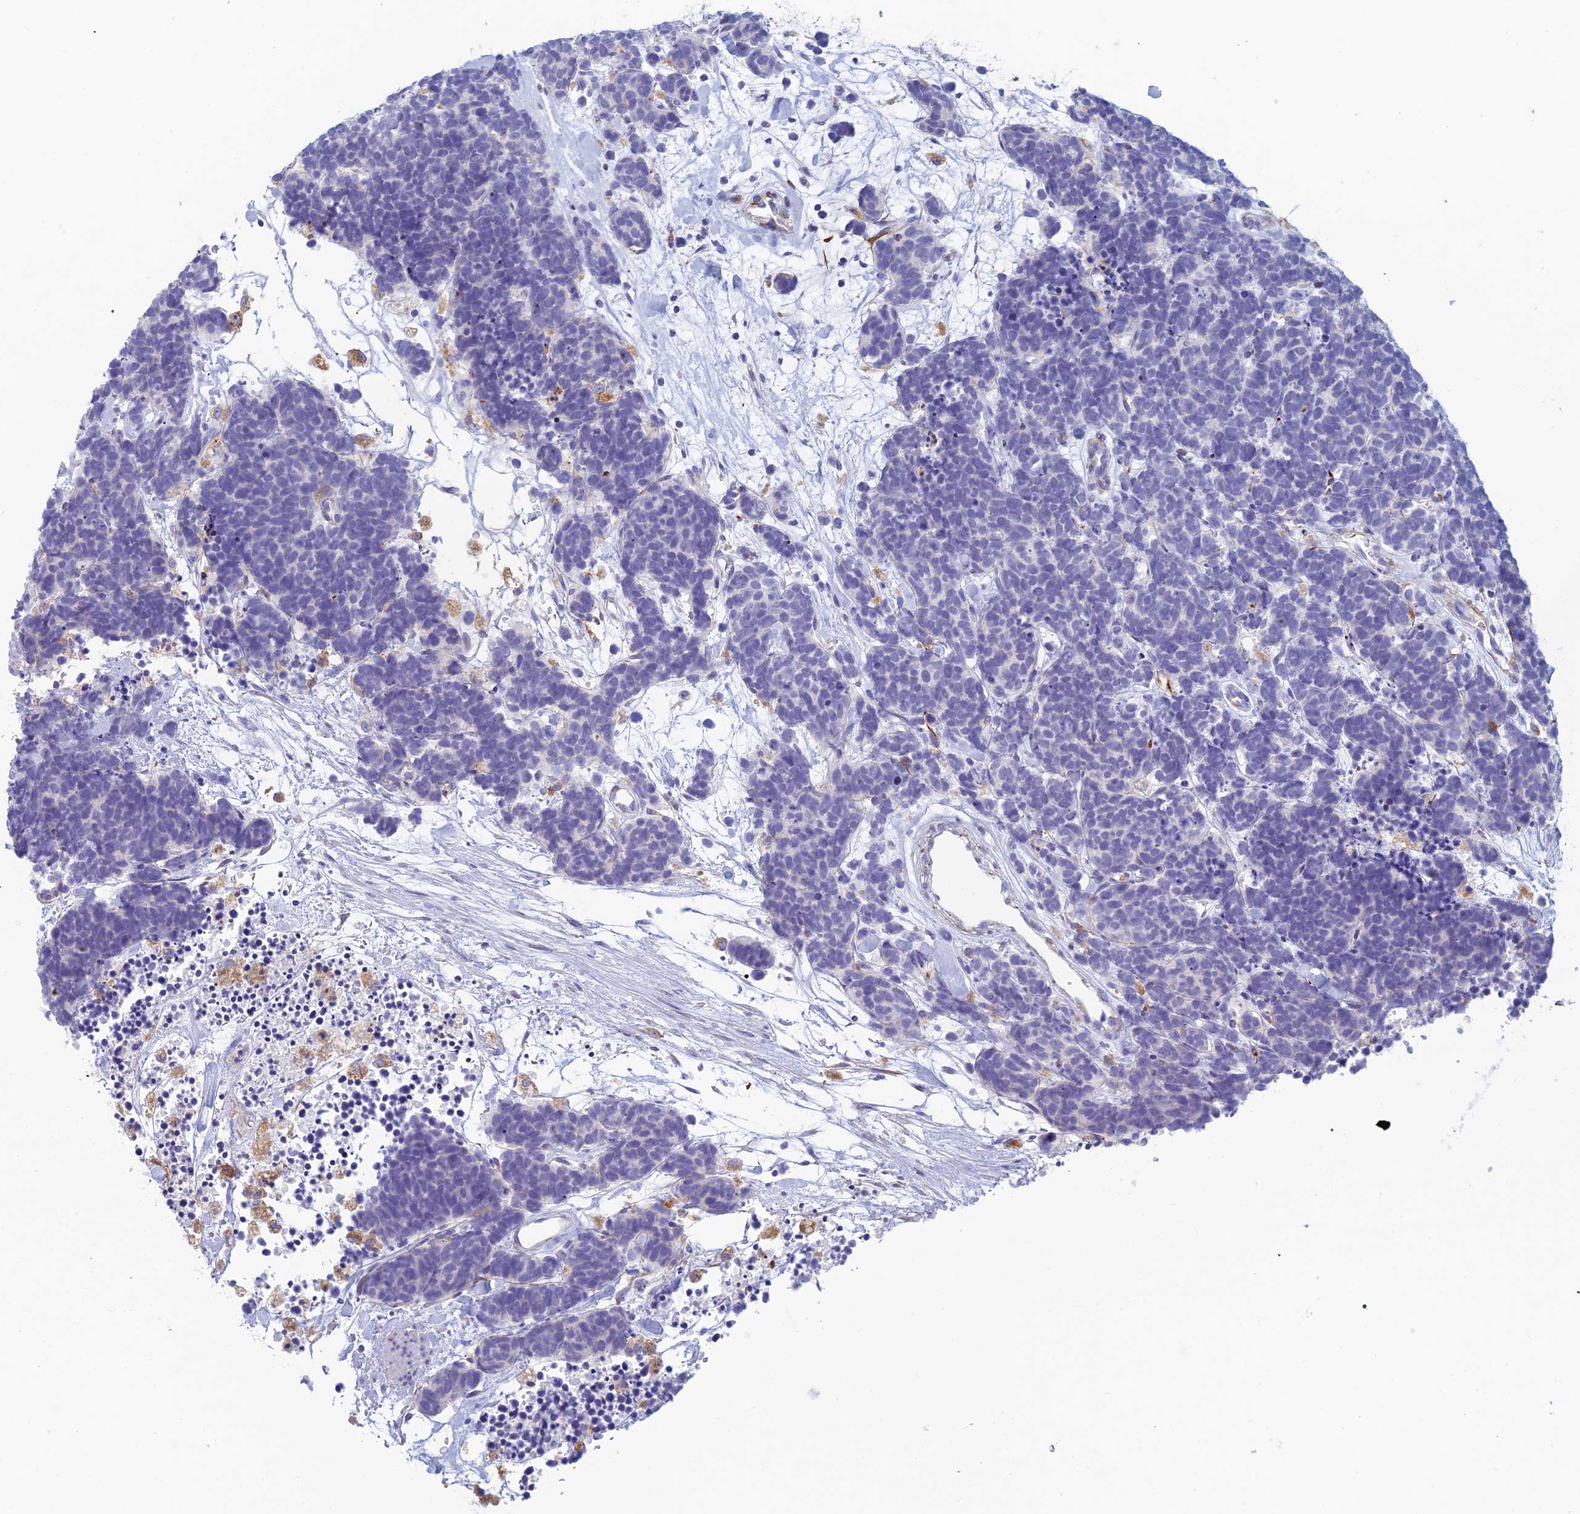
{"staining": {"intensity": "negative", "quantity": "none", "location": "none"}, "tissue": "carcinoid", "cell_type": "Tumor cells", "image_type": "cancer", "snomed": [{"axis": "morphology", "description": "Carcinoma, NOS"}, {"axis": "morphology", "description": "Carcinoid, malignant, NOS"}, {"axis": "topography", "description": "Urinary bladder"}], "caption": "An image of human malignant carcinoid is negative for staining in tumor cells.", "gene": "FERD3L", "patient": {"sex": "male", "age": 57}}